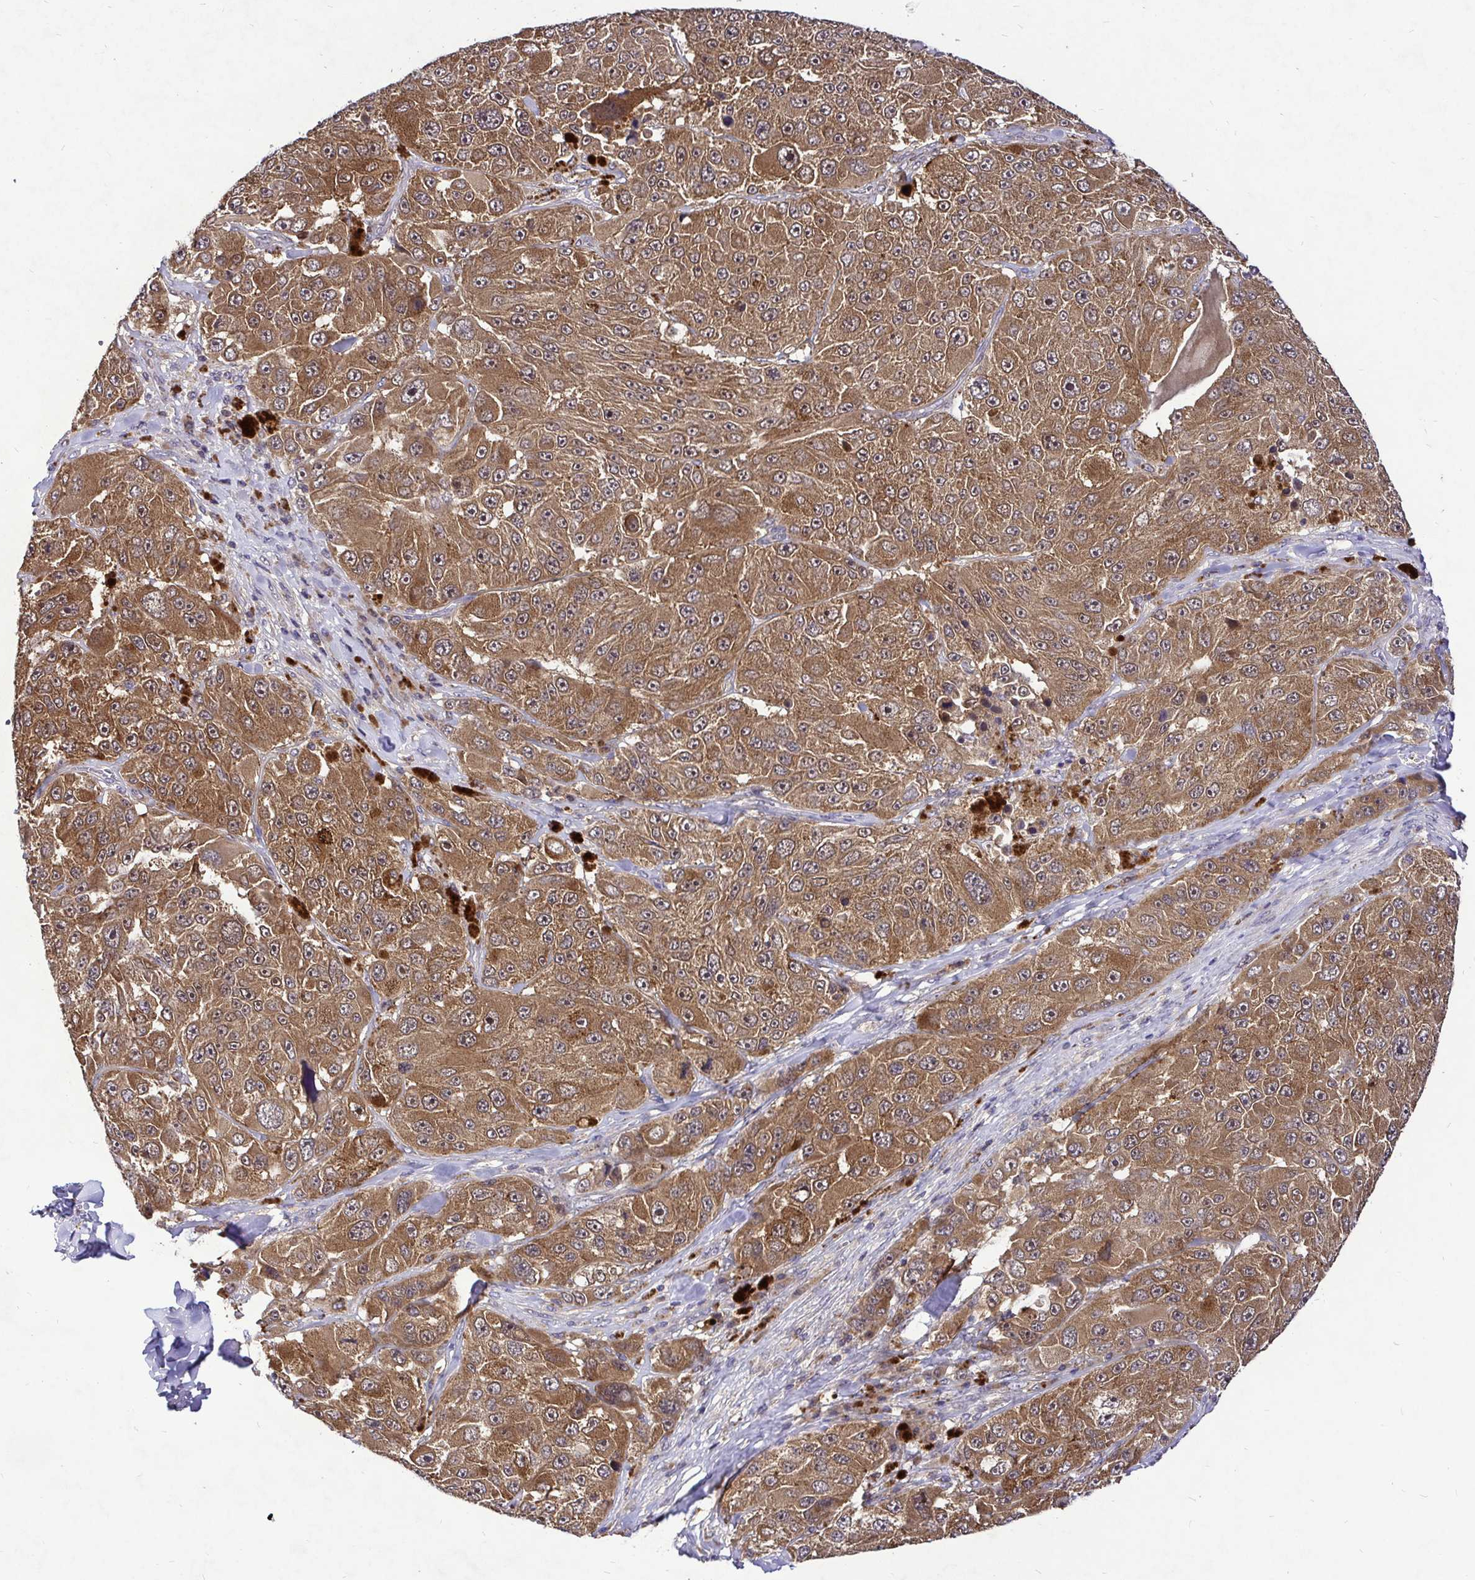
{"staining": {"intensity": "moderate", "quantity": ">75%", "location": "cytoplasmic/membranous,nuclear"}, "tissue": "melanoma", "cell_type": "Tumor cells", "image_type": "cancer", "snomed": [{"axis": "morphology", "description": "Malignant melanoma, Metastatic site"}, {"axis": "topography", "description": "Lymph node"}], "caption": "Immunohistochemical staining of melanoma shows medium levels of moderate cytoplasmic/membranous and nuclear staining in approximately >75% of tumor cells. (Stains: DAB in brown, nuclei in blue, Microscopy: brightfield microscopy at high magnification).", "gene": "UBE2M", "patient": {"sex": "male", "age": 62}}